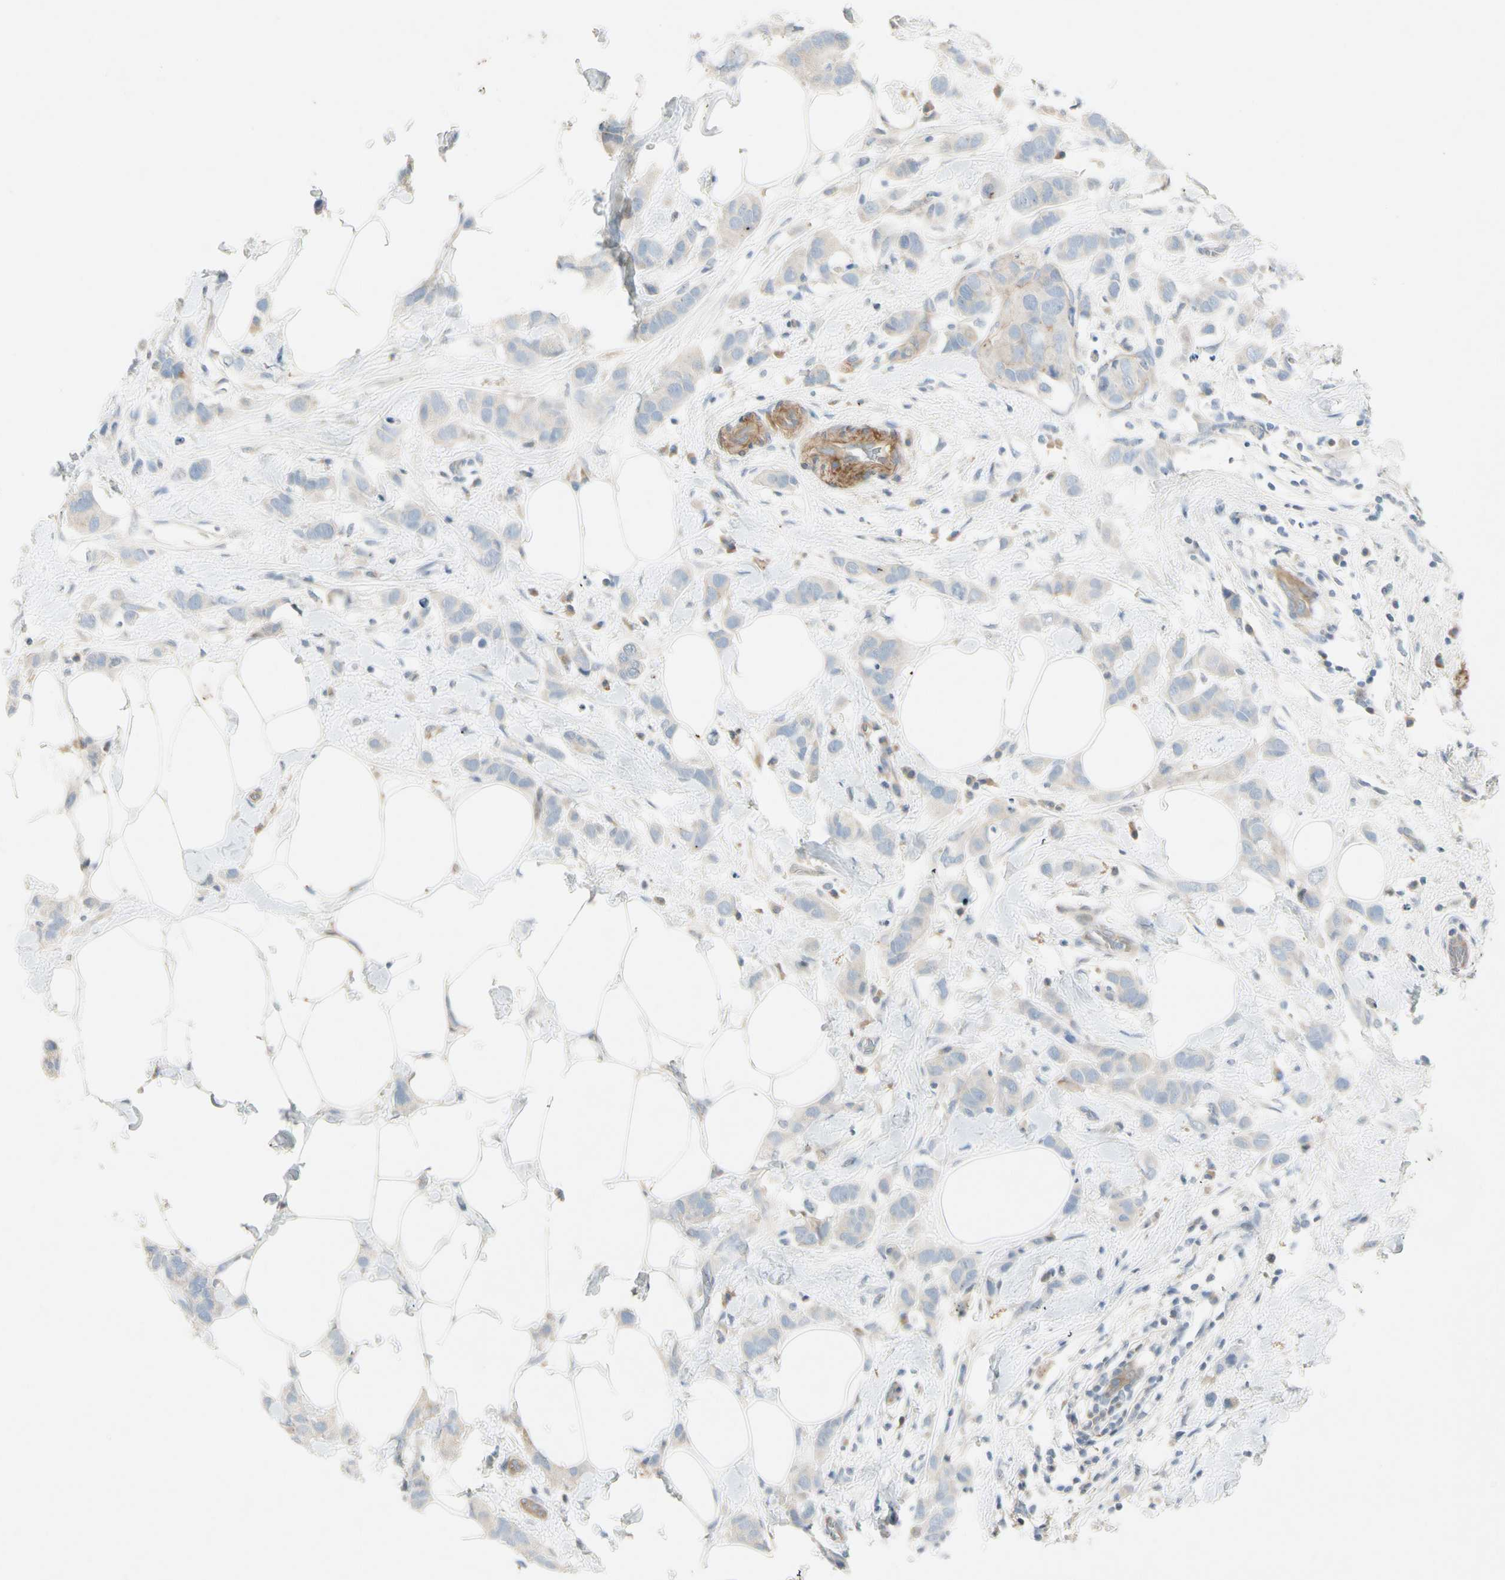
{"staining": {"intensity": "weak", "quantity": "<25%", "location": "cytoplasmic/membranous"}, "tissue": "breast cancer", "cell_type": "Tumor cells", "image_type": "cancer", "snomed": [{"axis": "morphology", "description": "Normal tissue, NOS"}, {"axis": "morphology", "description": "Duct carcinoma"}, {"axis": "topography", "description": "Breast"}], "caption": "Tumor cells are negative for protein expression in human breast cancer (intraductal carcinoma).", "gene": "ITGA3", "patient": {"sex": "female", "age": 50}}